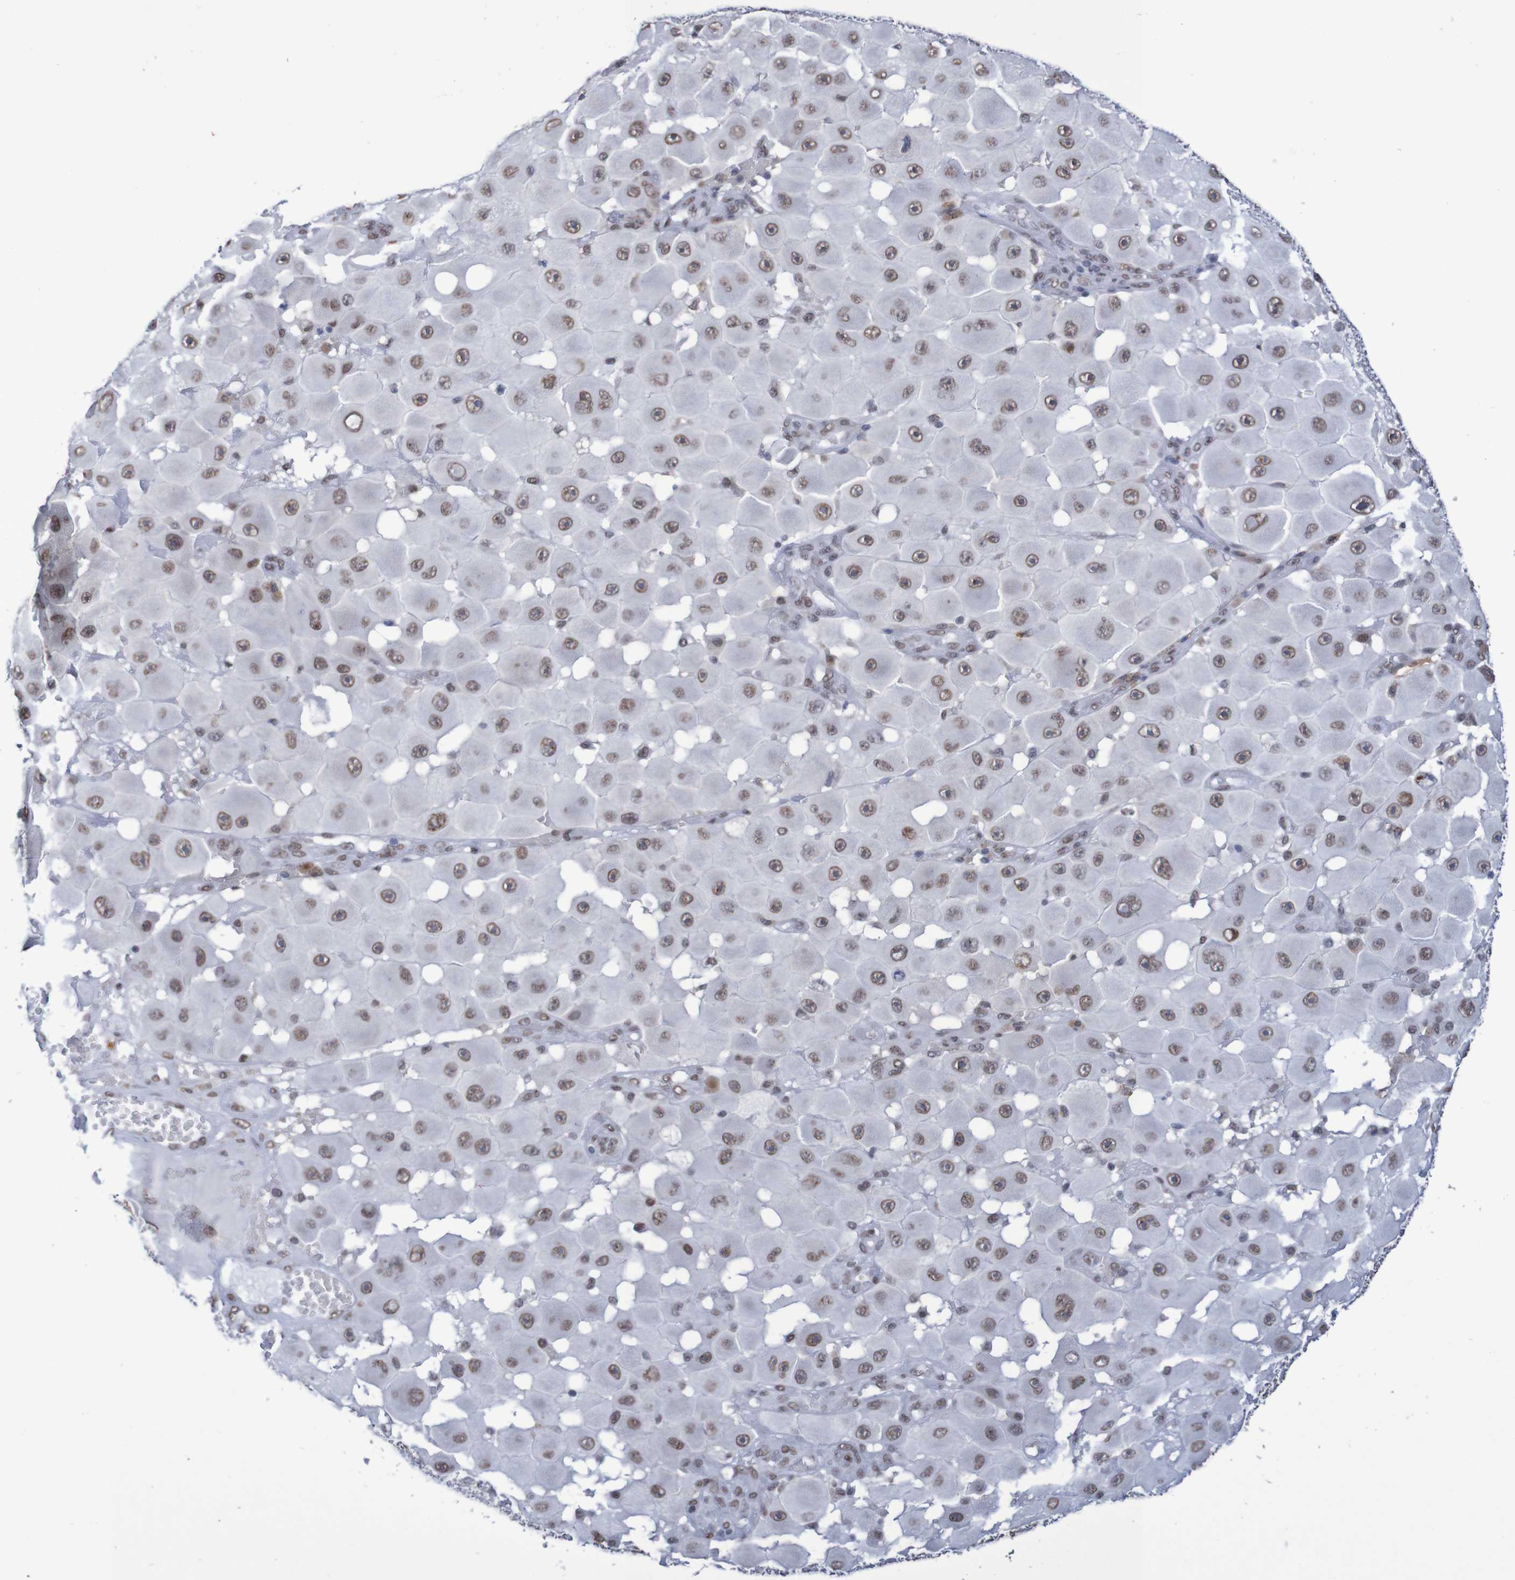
{"staining": {"intensity": "moderate", "quantity": ">75%", "location": "nuclear"}, "tissue": "melanoma", "cell_type": "Tumor cells", "image_type": "cancer", "snomed": [{"axis": "morphology", "description": "Malignant melanoma, NOS"}, {"axis": "topography", "description": "Skin"}], "caption": "This is a micrograph of immunohistochemistry (IHC) staining of melanoma, which shows moderate staining in the nuclear of tumor cells.", "gene": "MRTFB", "patient": {"sex": "female", "age": 81}}